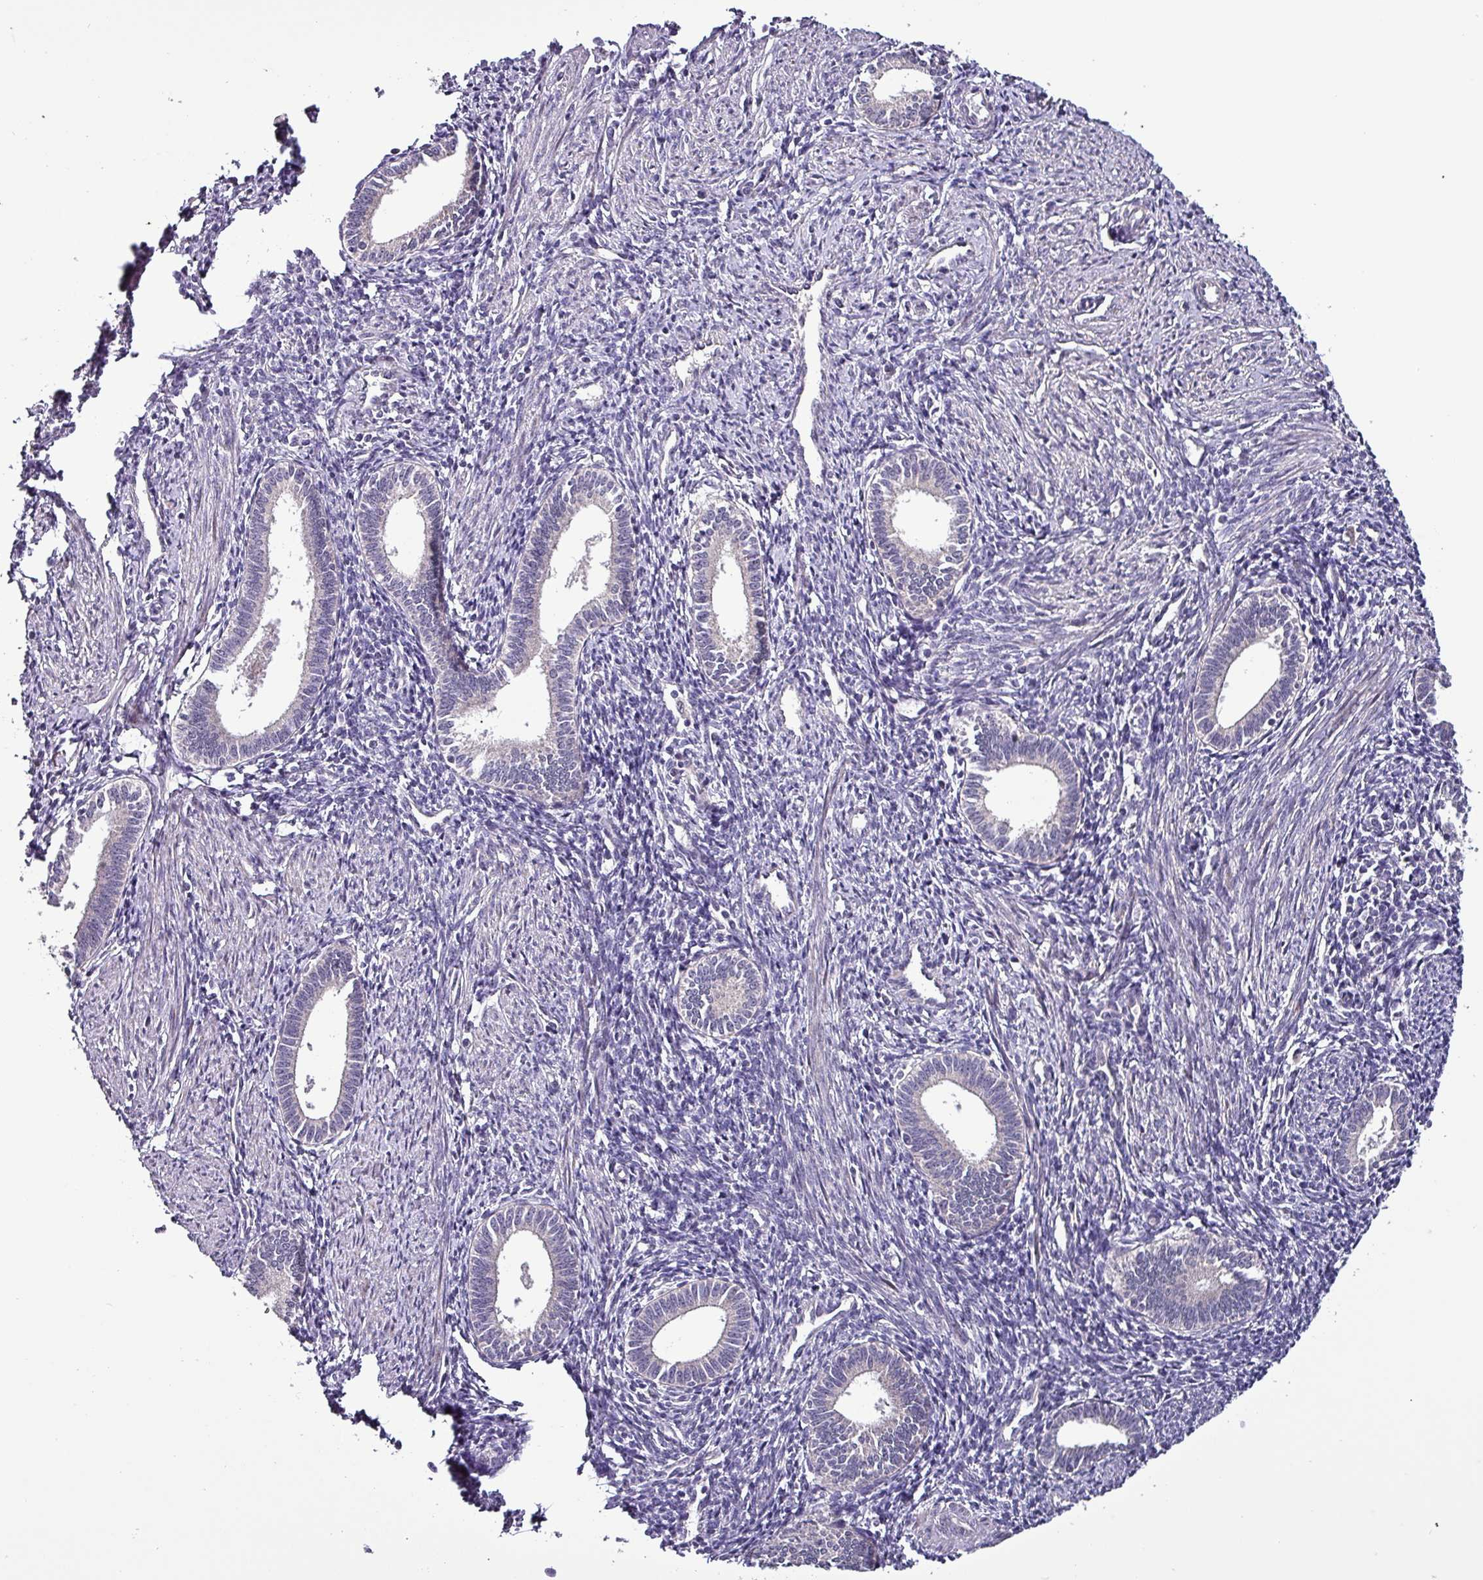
{"staining": {"intensity": "negative", "quantity": "none", "location": "none"}, "tissue": "endometrium", "cell_type": "Cells in endometrial stroma", "image_type": "normal", "snomed": [{"axis": "morphology", "description": "Normal tissue, NOS"}, {"axis": "topography", "description": "Endometrium"}], "caption": "Micrograph shows no protein expression in cells in endometrial stroma of unremarkable endometrium.", "gene": "GRAPL", "patient": {"sex": "female", "age": 41}}